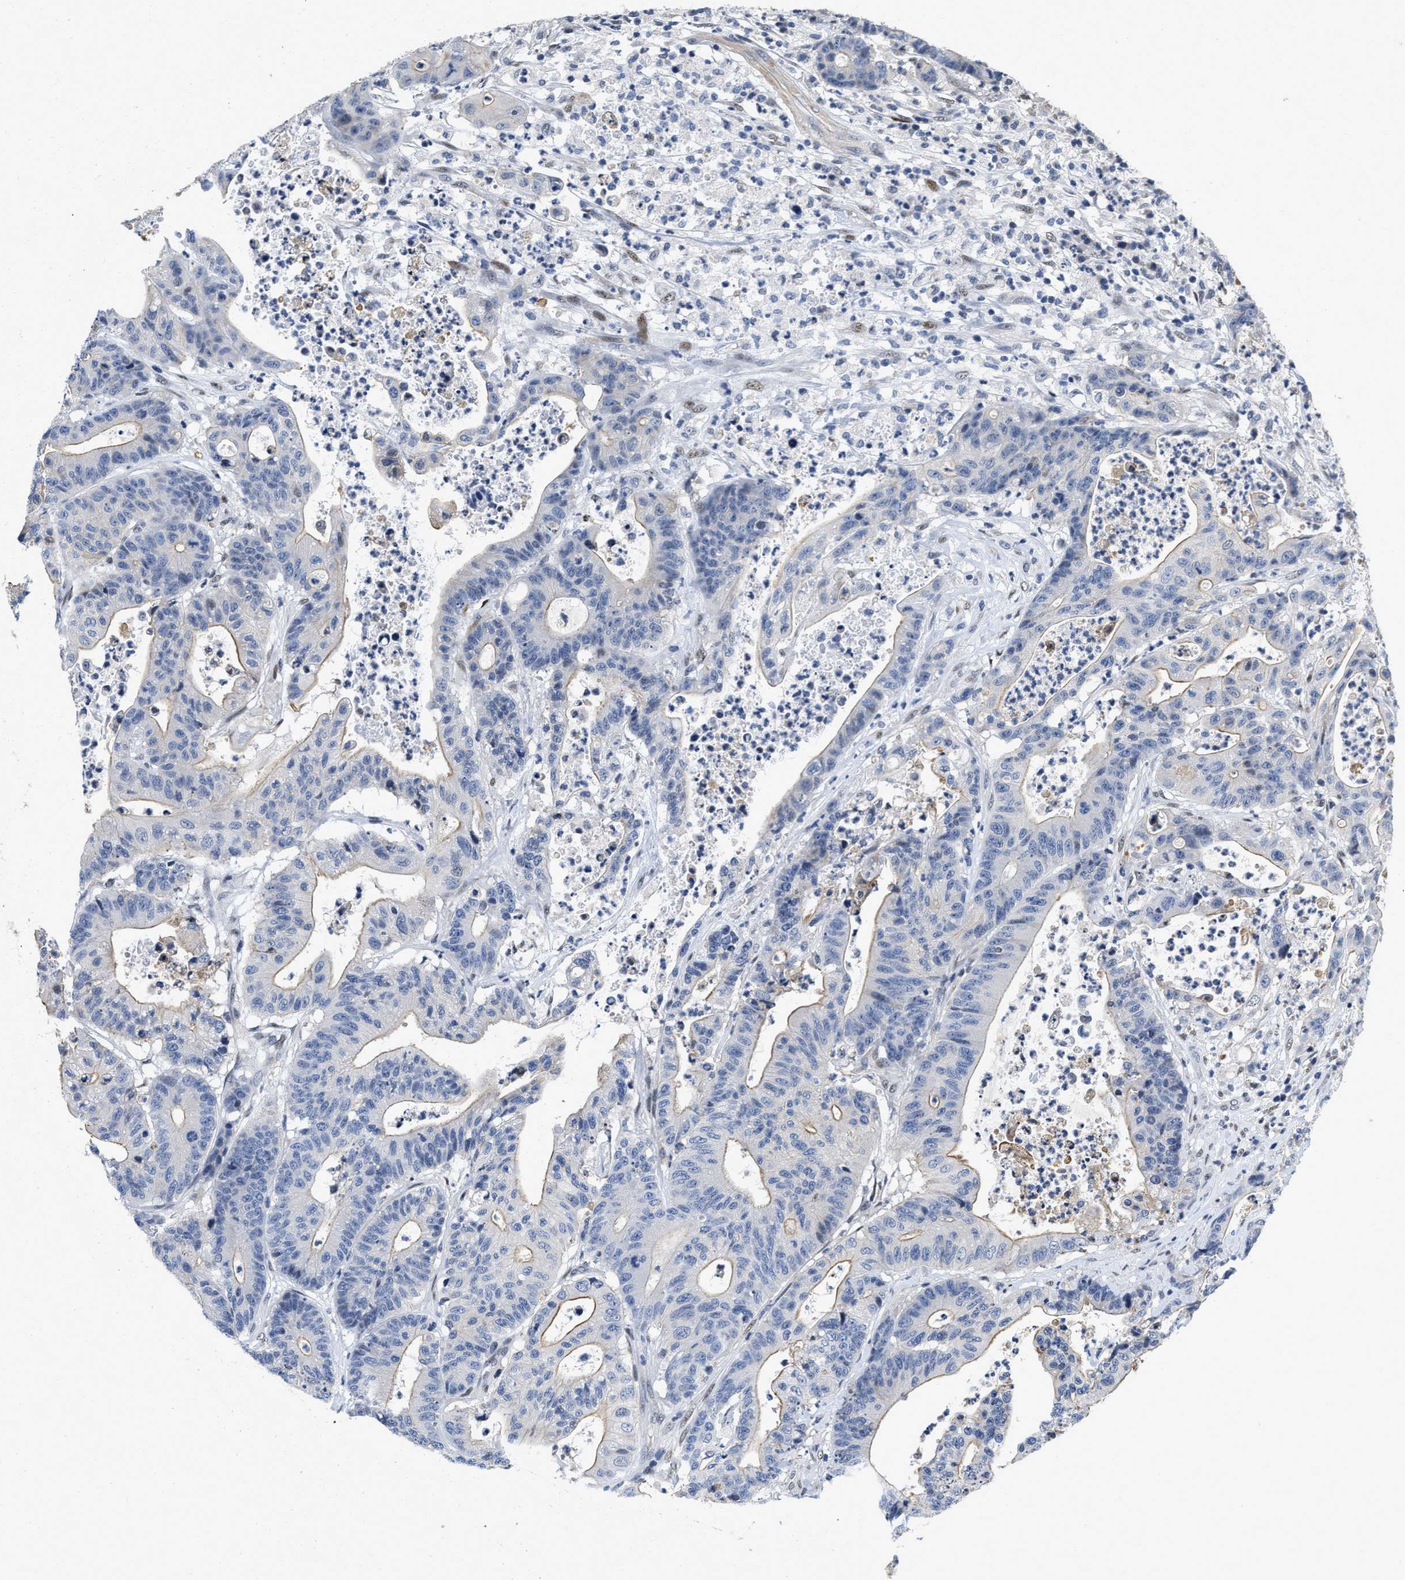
{"staining": {"intensity": "moderate", "quantity": "<25%", "location": "cytoplasmic/membranous"}, "tissue": "colorectal cancer", "cell_type": "Tumor cells", "image_type": "cancer", "snomed": [{"axis": "morphology", "description": "Adenocarcinoma, NOS"}, {"axis": "topography", "description": "Colon"}], "caption": "Human colorectal cancer stained with a brown dye exhibits moderate cytoplasmic/membranous positive expression in approximately <25% of tumor cells.", "gene": "VIP", "patient": {"sex": "female", "age": 84}}